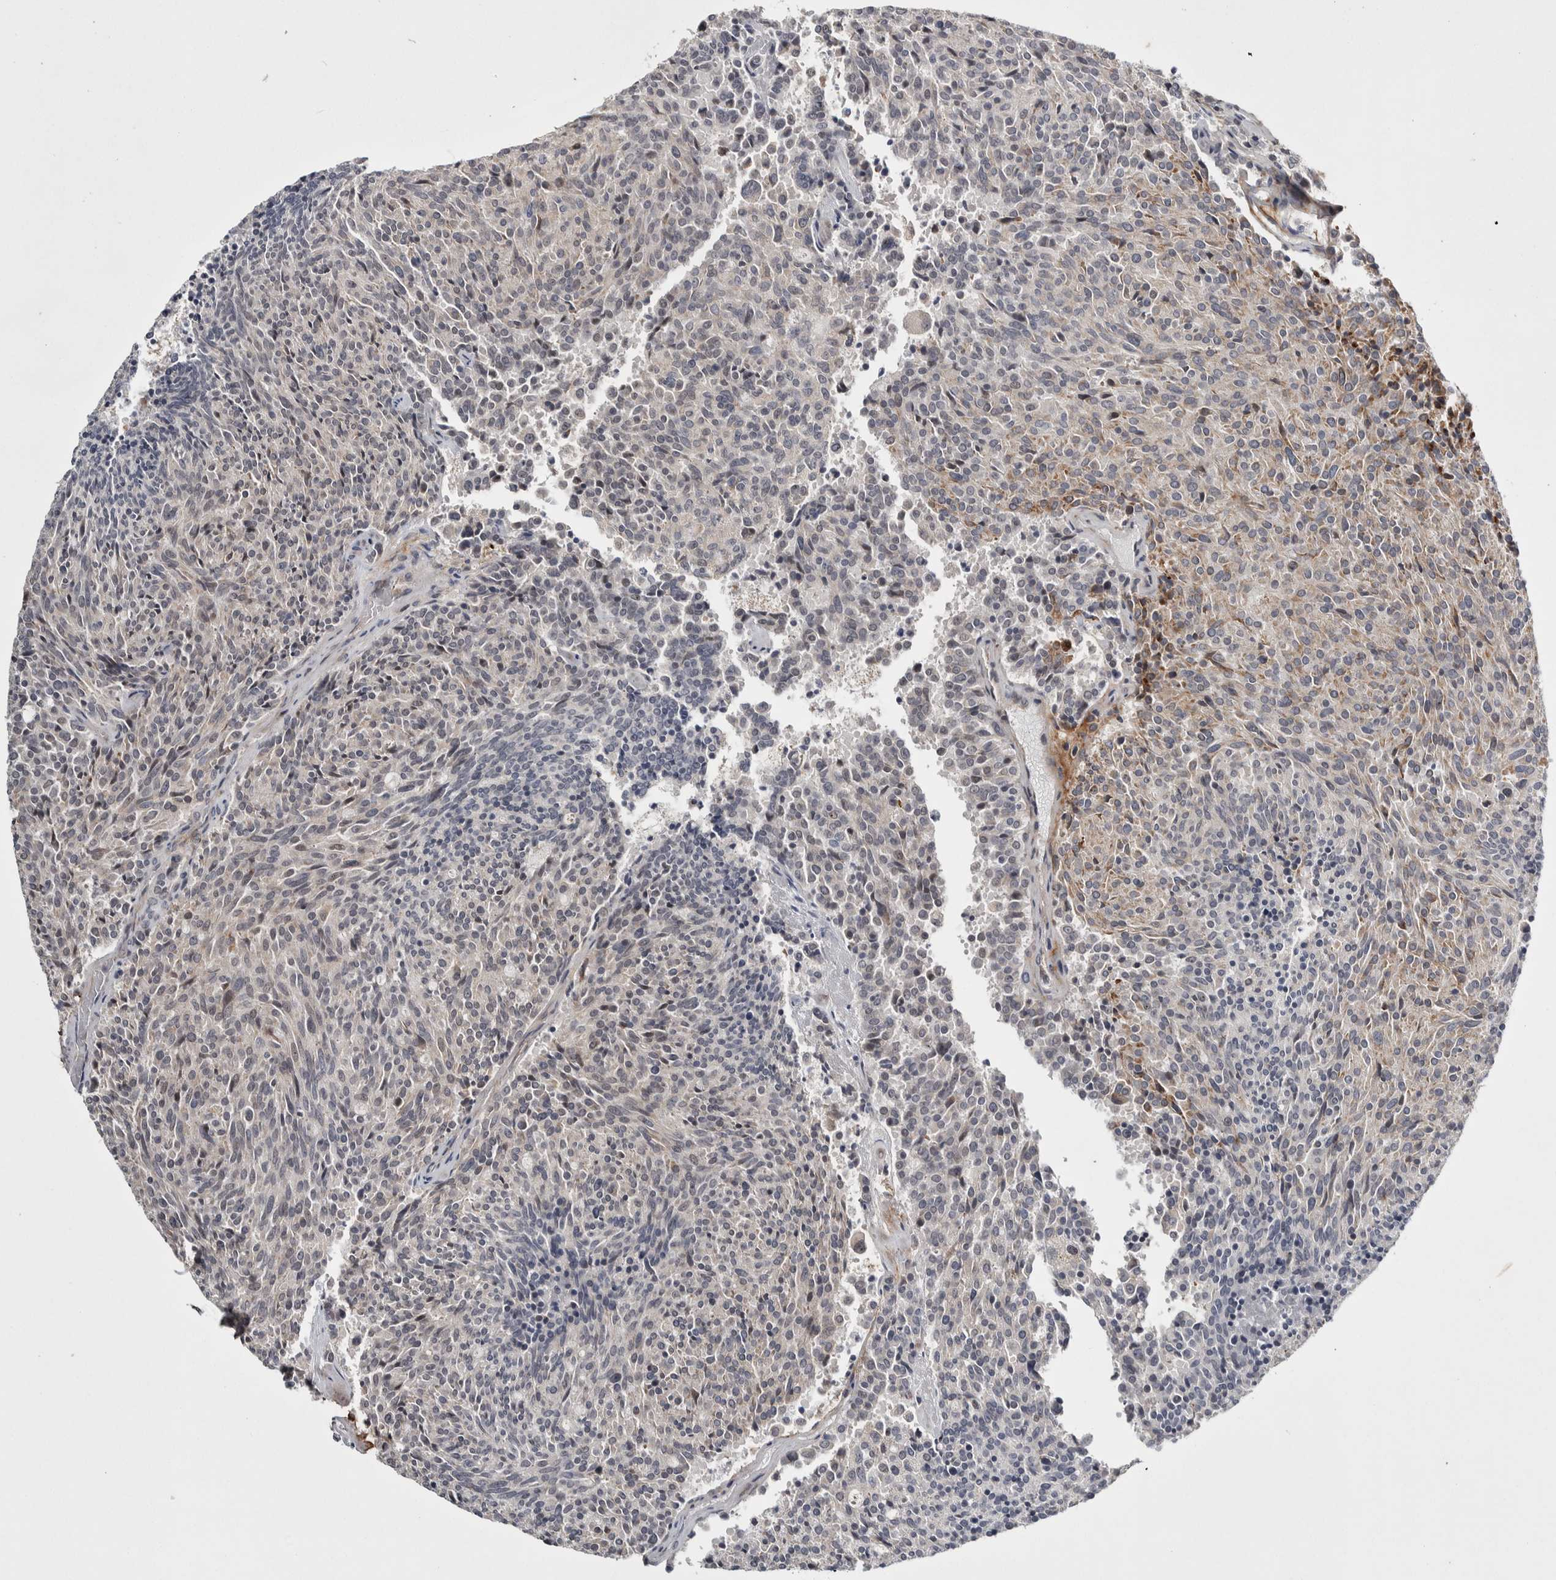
{"staining": {"intensity": "negative", "quantity": "none", "location": "none"}, "tissue": "carcinoid", "cell_type": "Tumor cells", "image_type": "cancer", "snomed": [{"axis": "morphology", "description": "Carcinoid, malignant, NOS"}, {"axis": "topography", "description": "Pancreas"}], "caption": "DAB (3,3'-diaminobenzidine) immunohistochemical staining of carcinoid reveals no significant expression in tumor cells.", "gene": "ASPN", "patient": {"sex": "female", "age": 54}}